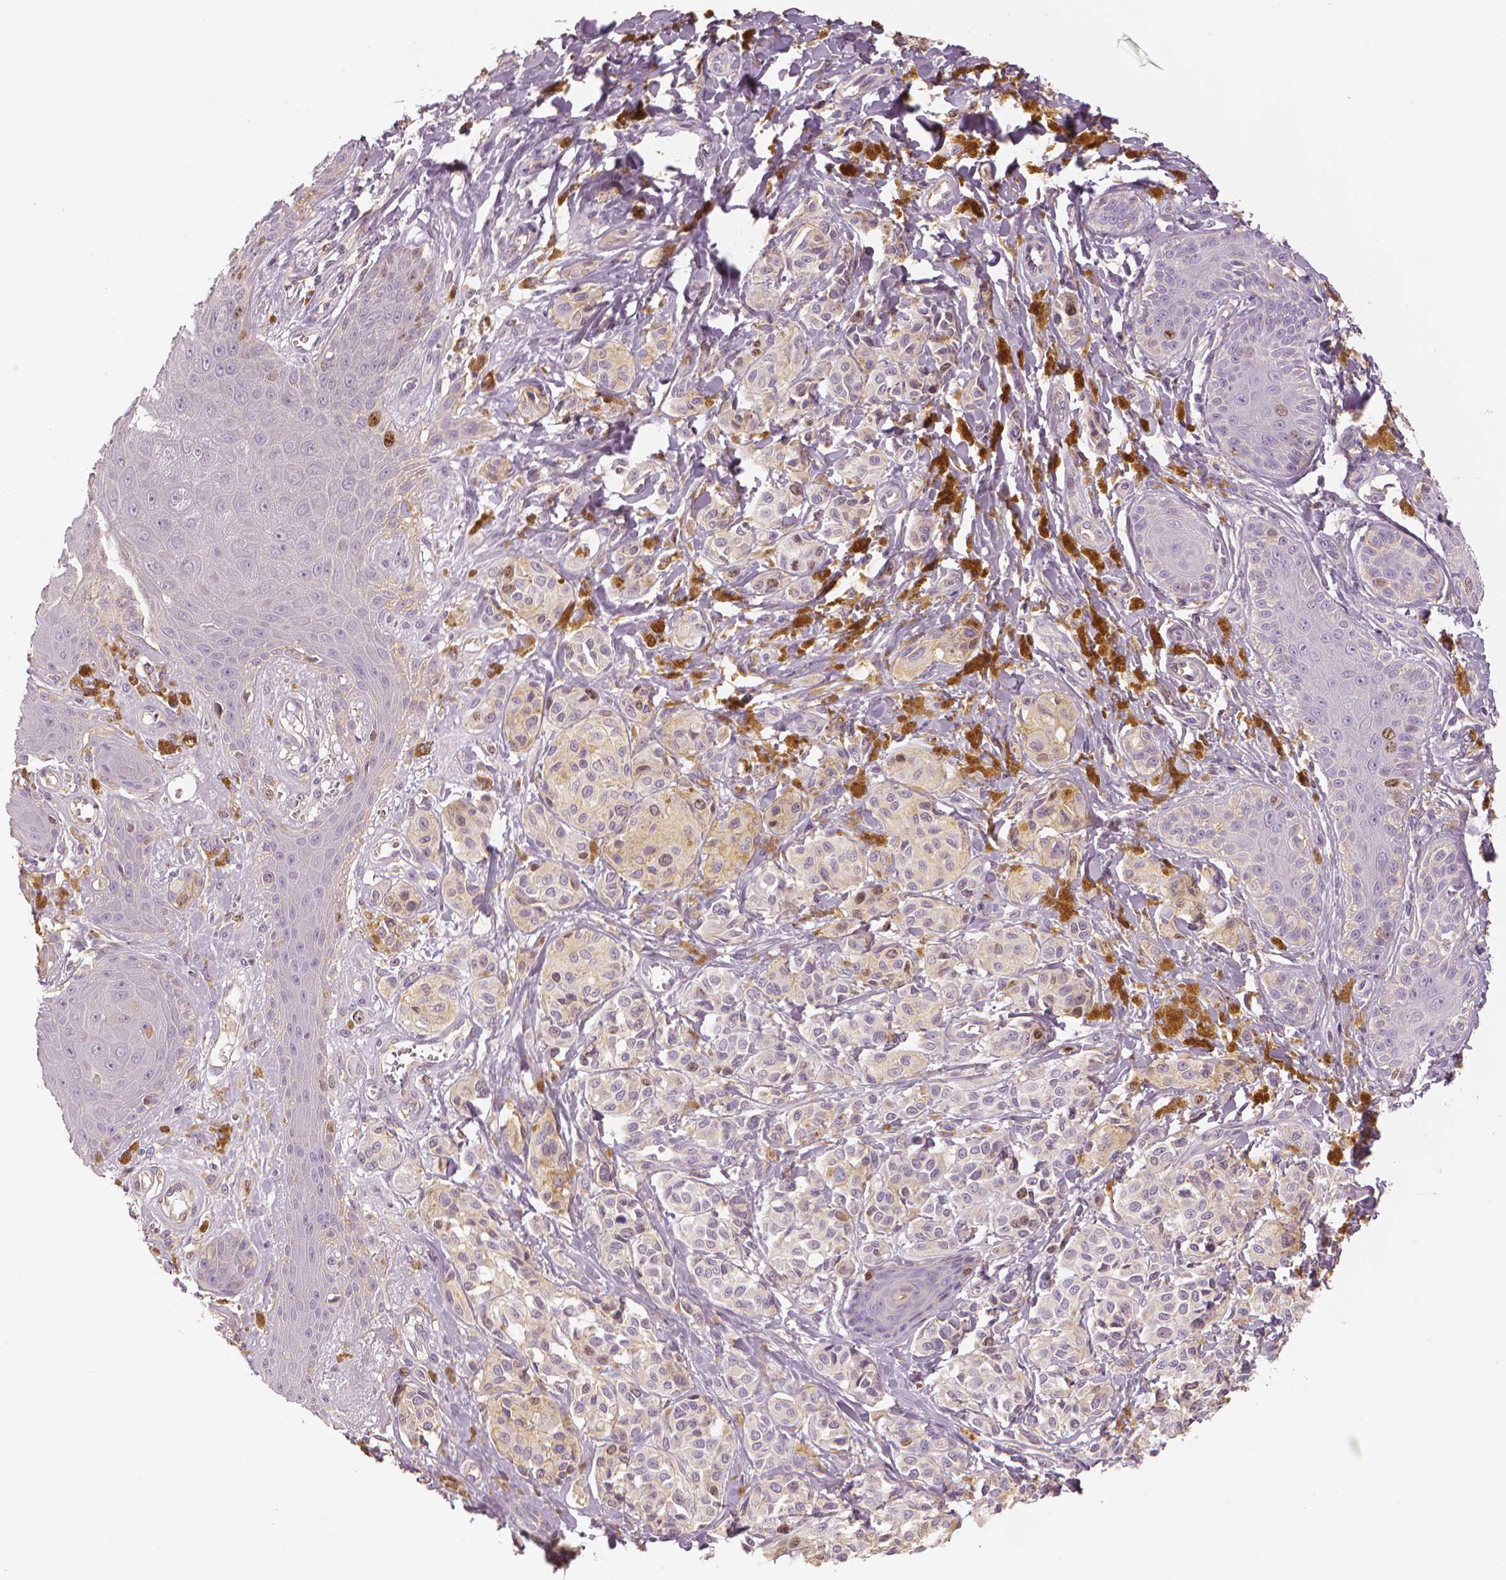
{"staining": {"intensity": "negative", "quantity": "none", "location": "none"}, "tissue": "melanoma", "cell_type": "Tumor cells", "image_type": "cancer", "snomed": [{"axis": "morphology", "description": "Malignant melanoma, NOS"}, {"axis": "topography", "description": "Skin"}], "caption": "DAB (3,3'-diaminobenzidine) immunohistochemical staining of melanoma displays no significant staining in tumor cells. (DAB (3,3'-diaminobenzidine) IHC, high magnification).", "gene": "MKI67", "patient": {"sex": "female", "age": 80}}